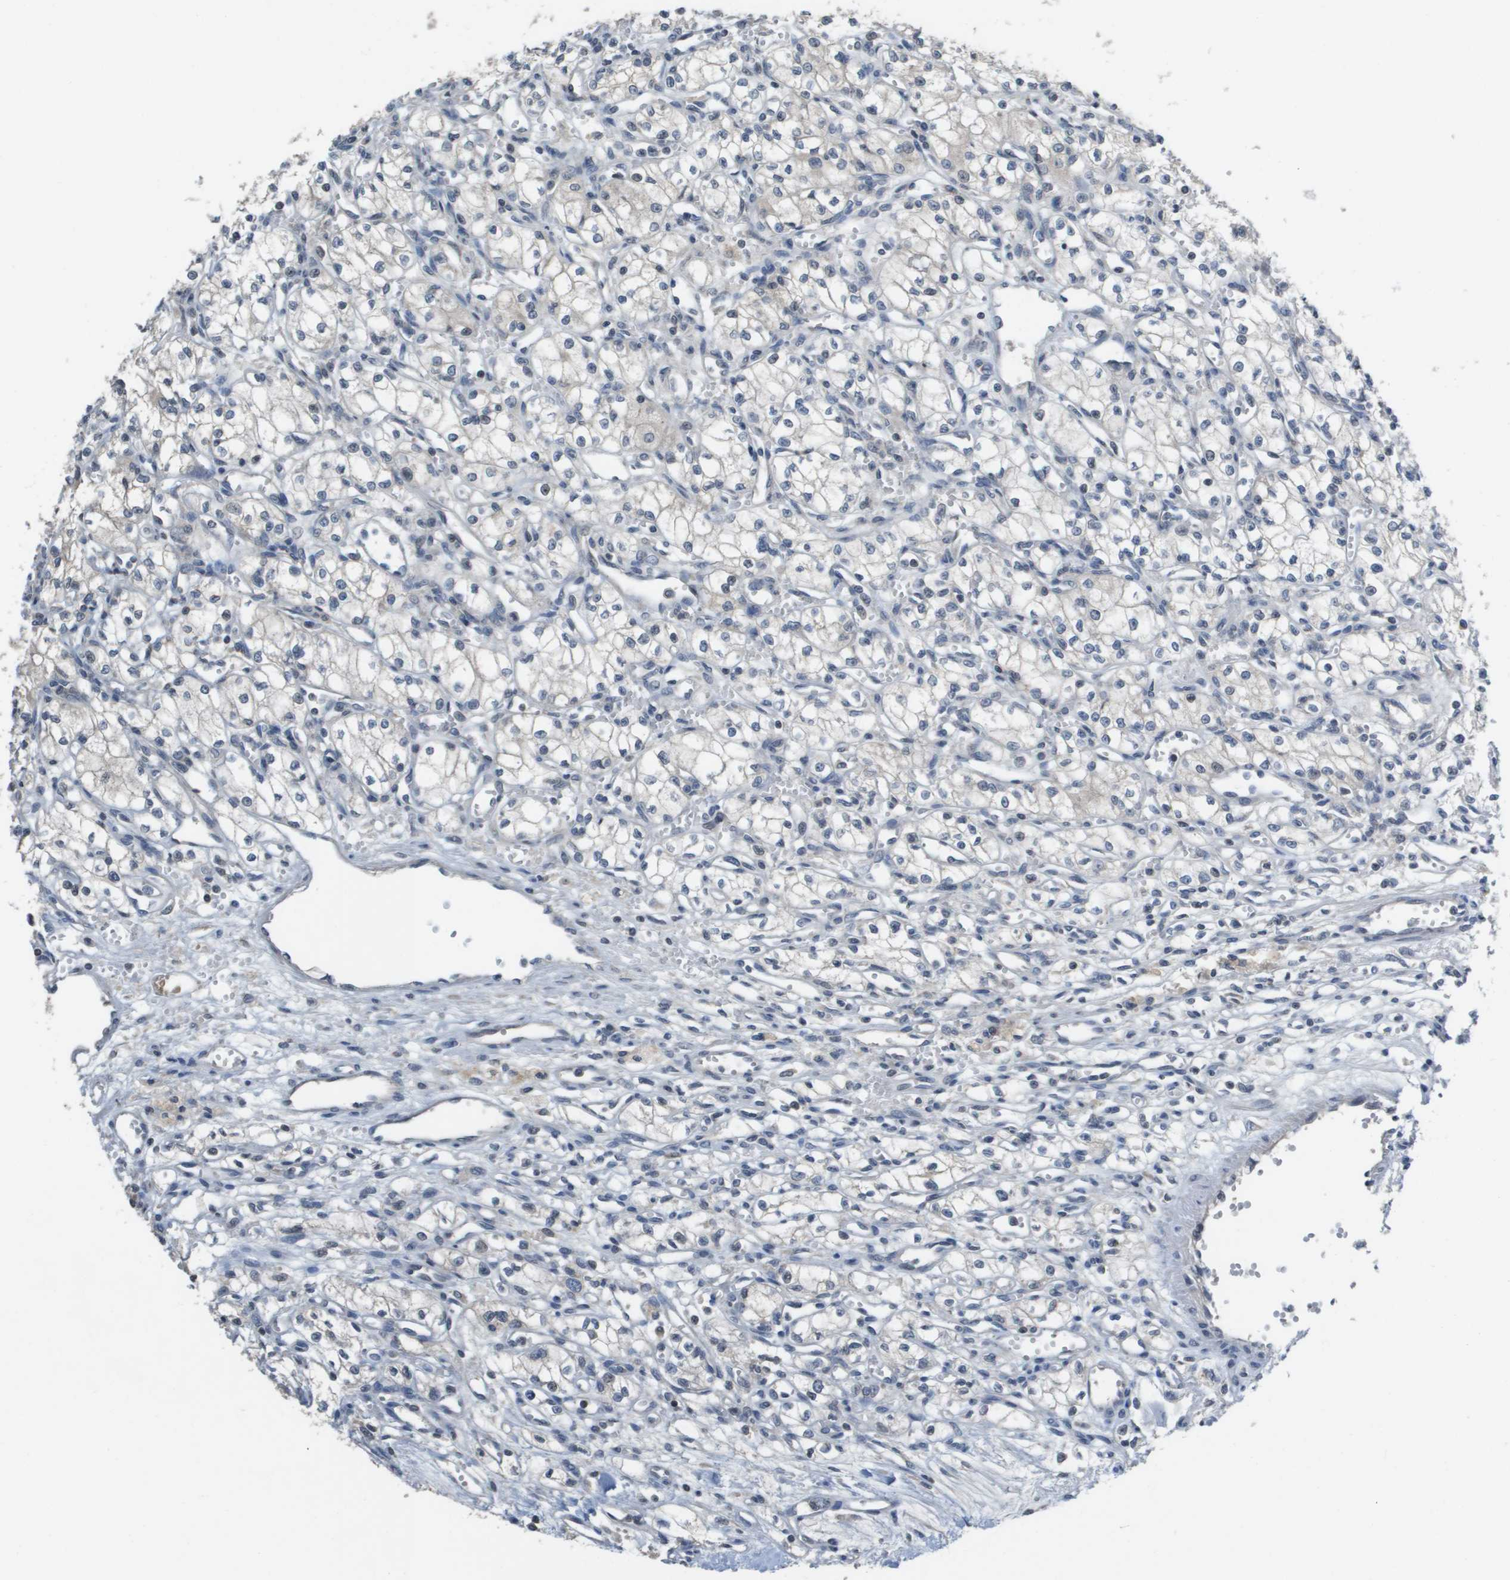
{"staining": {"intensity": "negative", "quantity": "none", "location": "none"}, "tissue": "renal cancer", "cell_type": "Tumor cells", "image_type": "cancer", "snomed": [{"axis": "morphology", "description": "Normal tissue, NOS"}, {"axis": "morphology", "description": "Adenocarcinoma, NOS"}, {"axis": "topography", "description": "Kidney"}], "caption": "Tumor cells are negative for brown protein staining in adenocarcinoma (renal). The staining was performed using DAB (3,3'-diaminobenzidine) to visualize the protein expression in brown, while the nuclei were stained in blue with hematoxylin (Magnification: 20x).", "gene": "CAPN11", "patient": {"sex": "male", "age": 59}}